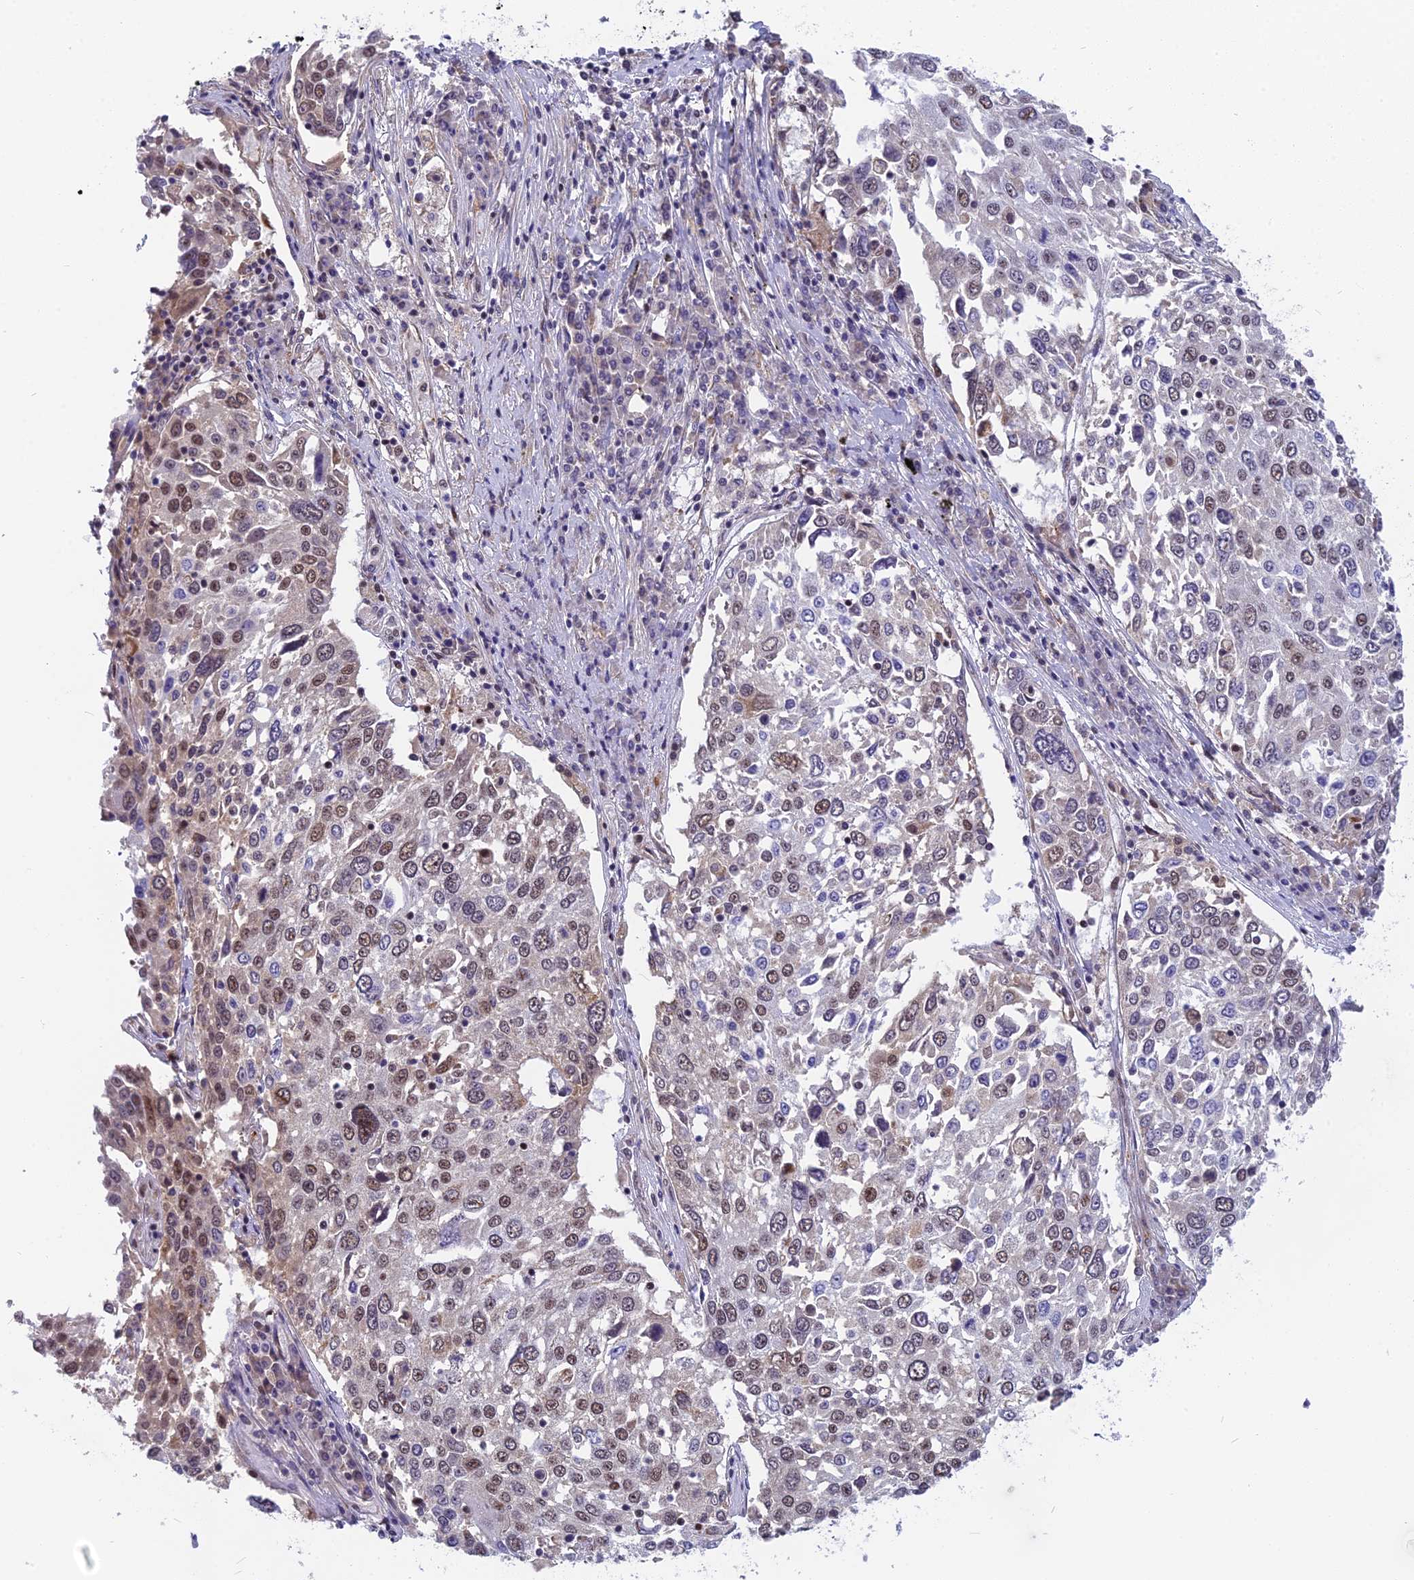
{"staining": {"intensity": "weak", "quantity": "25%-75%", "location": "nuclear"}, "tissue": "lung cancer", "cell_type": "Tumor cells", "image_type": "cancer", "snomed": [{"axis": "morphology", "description": "Squamous cell carcinoma, NOS"}, {"axis": "topography", "description": "Lung"}], "caption": "Lung cancer (squamous cell carcinoma) stained with a brown dye reveals weak nuclear positive positivity in about 25%-75% of tumor cells.", "gene": "CMC1", "patient": {"sex": "male", "age": 65}}